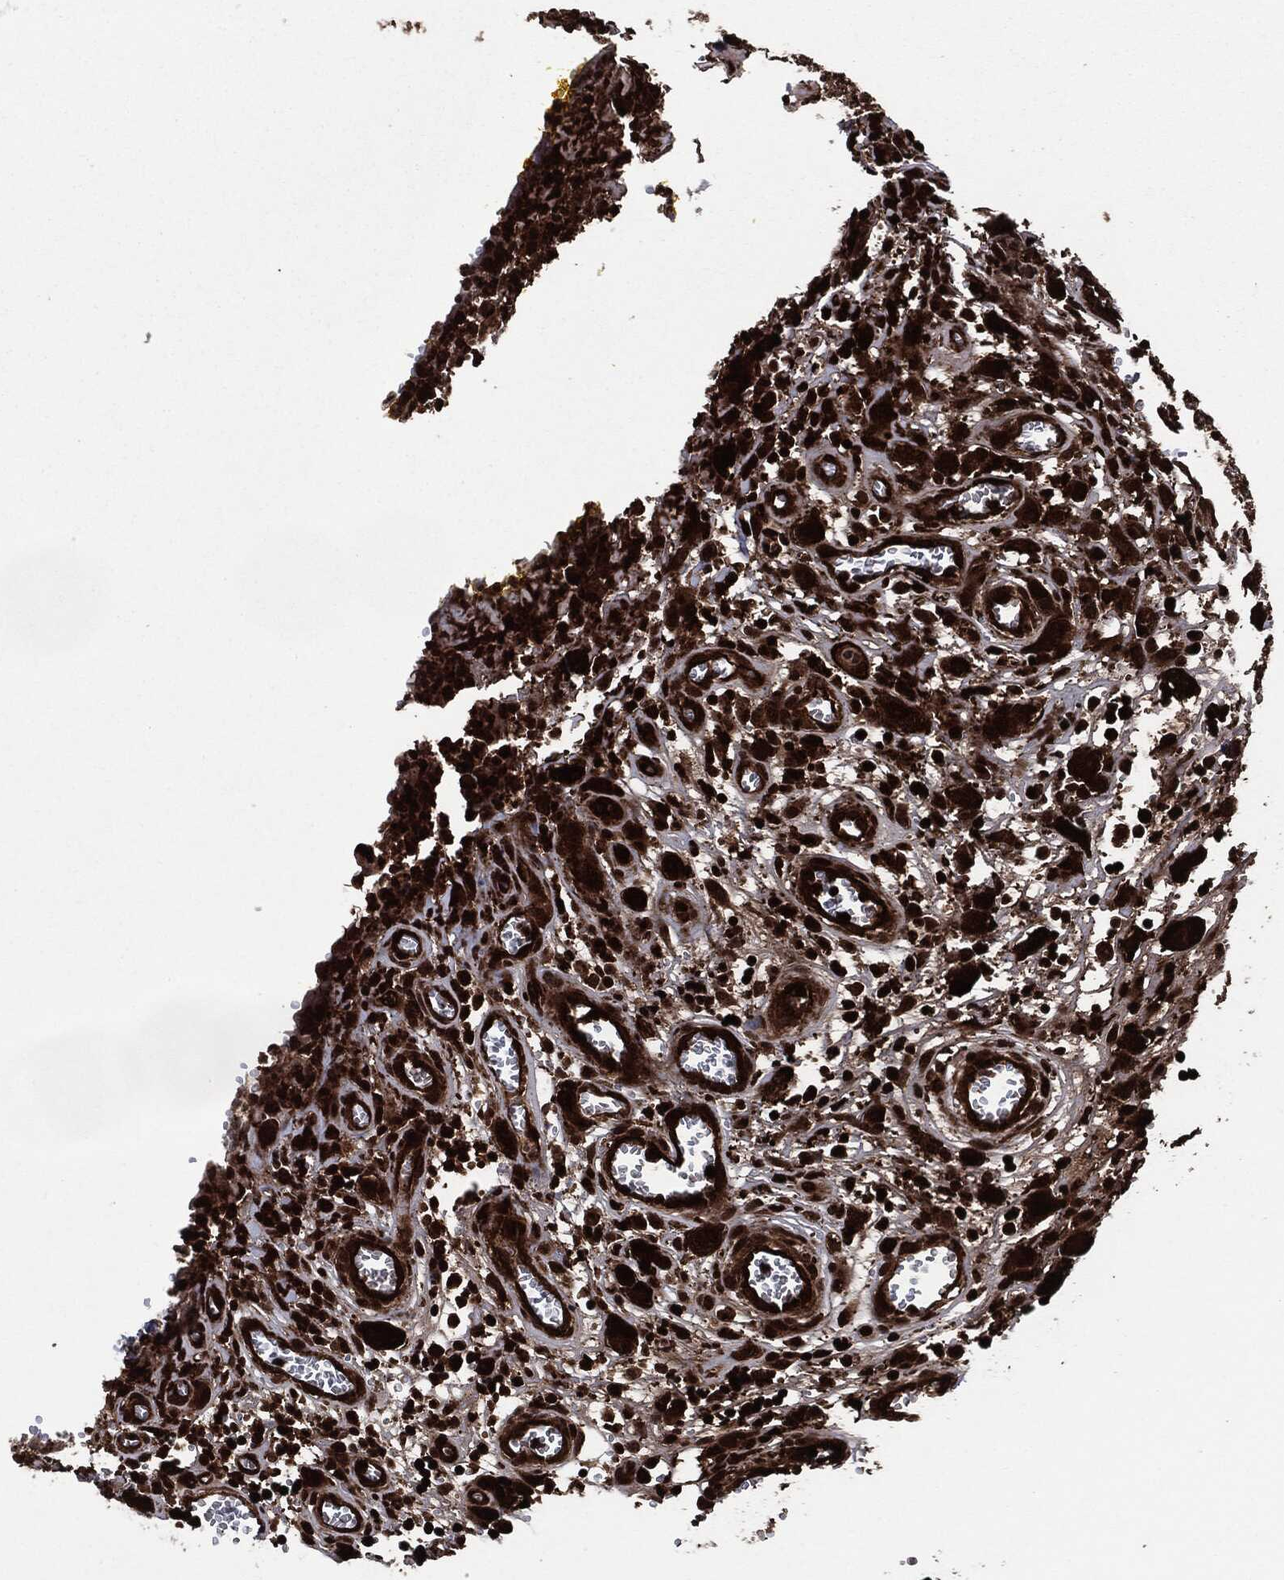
{"staining": {"intensity": "strong", "quantity": ">75%", "location": "cytoplasmic/membranous"}, "tissue": "head and neck cancer", "cell_type": "Tumor cells", "image_type": "cancer", "snomed": [{"axis": "morphology", "description": "Squamous cell carcinoma, NOS"}, {"axis": "morphology", "description": "Squamous cell carcinoma, metastatic, NOS"}, {"axis": "topography", "description": "Oral tissue"}, {"axis": "topography", "description": "Head-Neck"}], "caption": "High-magnification brightfield microscopy of head and neck squamous cell carcinoma stained with DAB (3,3'-diaminobenzidine) (brown) and counterstained with hematoxylin (blue). tumor cells exhibit strong cytoplasmic/membranous staining is present in about>75% of cells.", "gene": "YWHAB", "patient": {"sex": "female", "age": 85}}